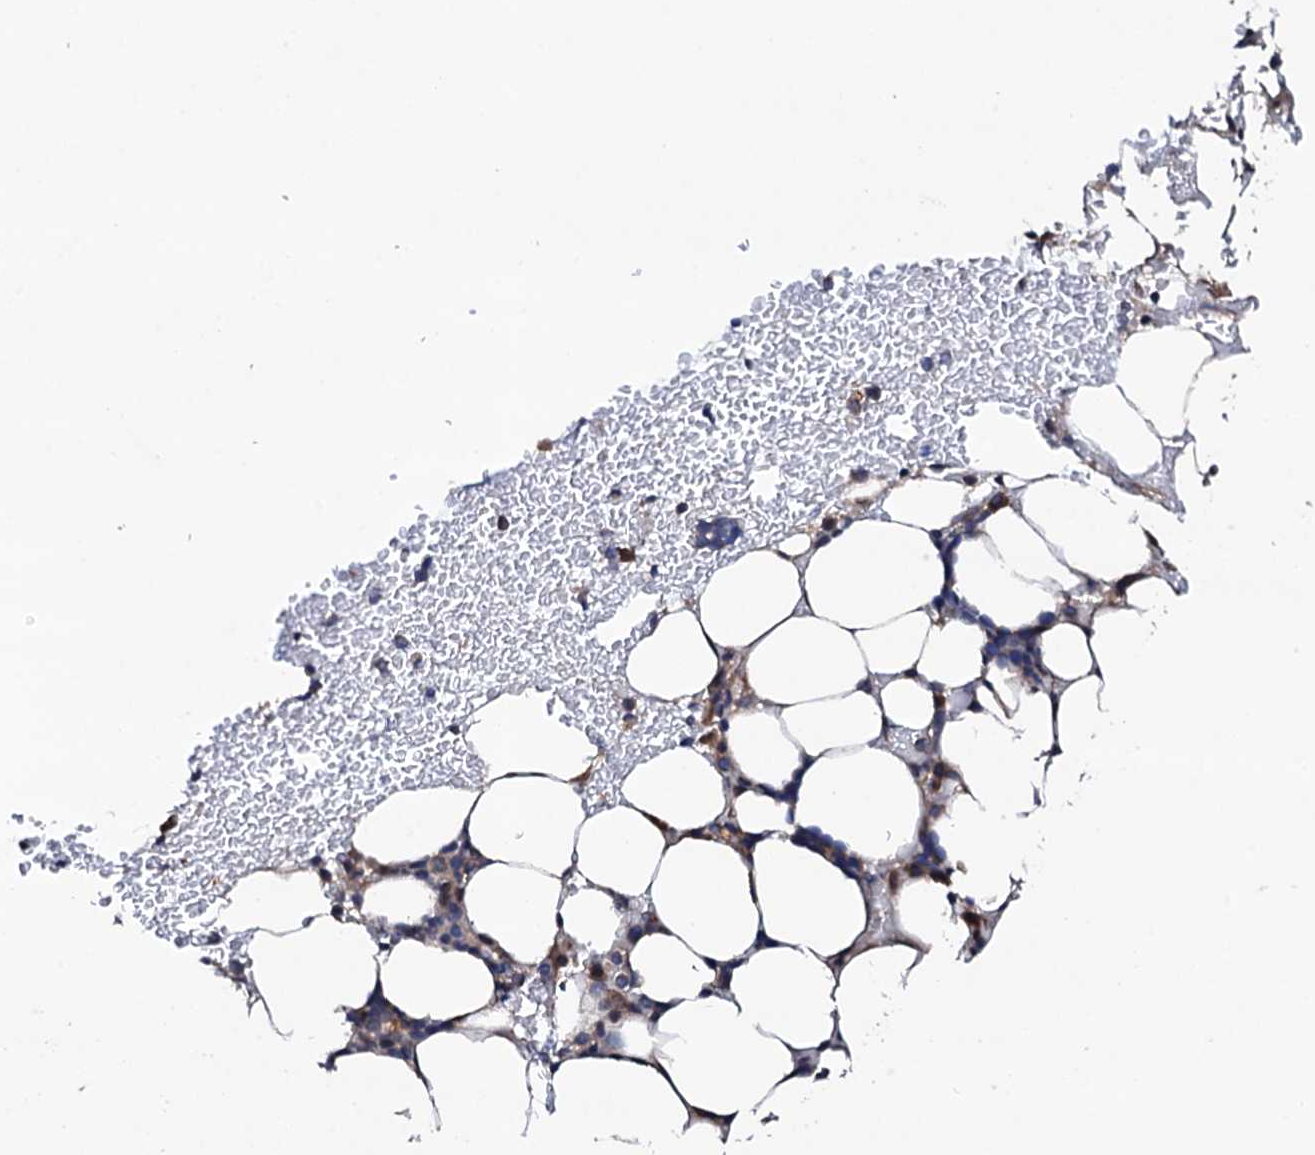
{"staining": {"intensity": "weak", "quantity": "<25%", "location": "cytoplasmic/membranous"}, "tissue": "bone marrow", "cell_type": "Hematopoietic cells", "image_type": "normal", "snomed": [{"axis": "morphology", "description": "Normal tissue, NOS"}, {"axis": "topography", "description": "Bone marrow"}], "caption": "A high-resolution micrograph shows IHC staining of normal bone marrow, which shows no significant positivity in hematopoietic cells. Nuclei are stained in blue.", "gene": "CIAO2A", "patient": {"sex": "male", "age": 78}}